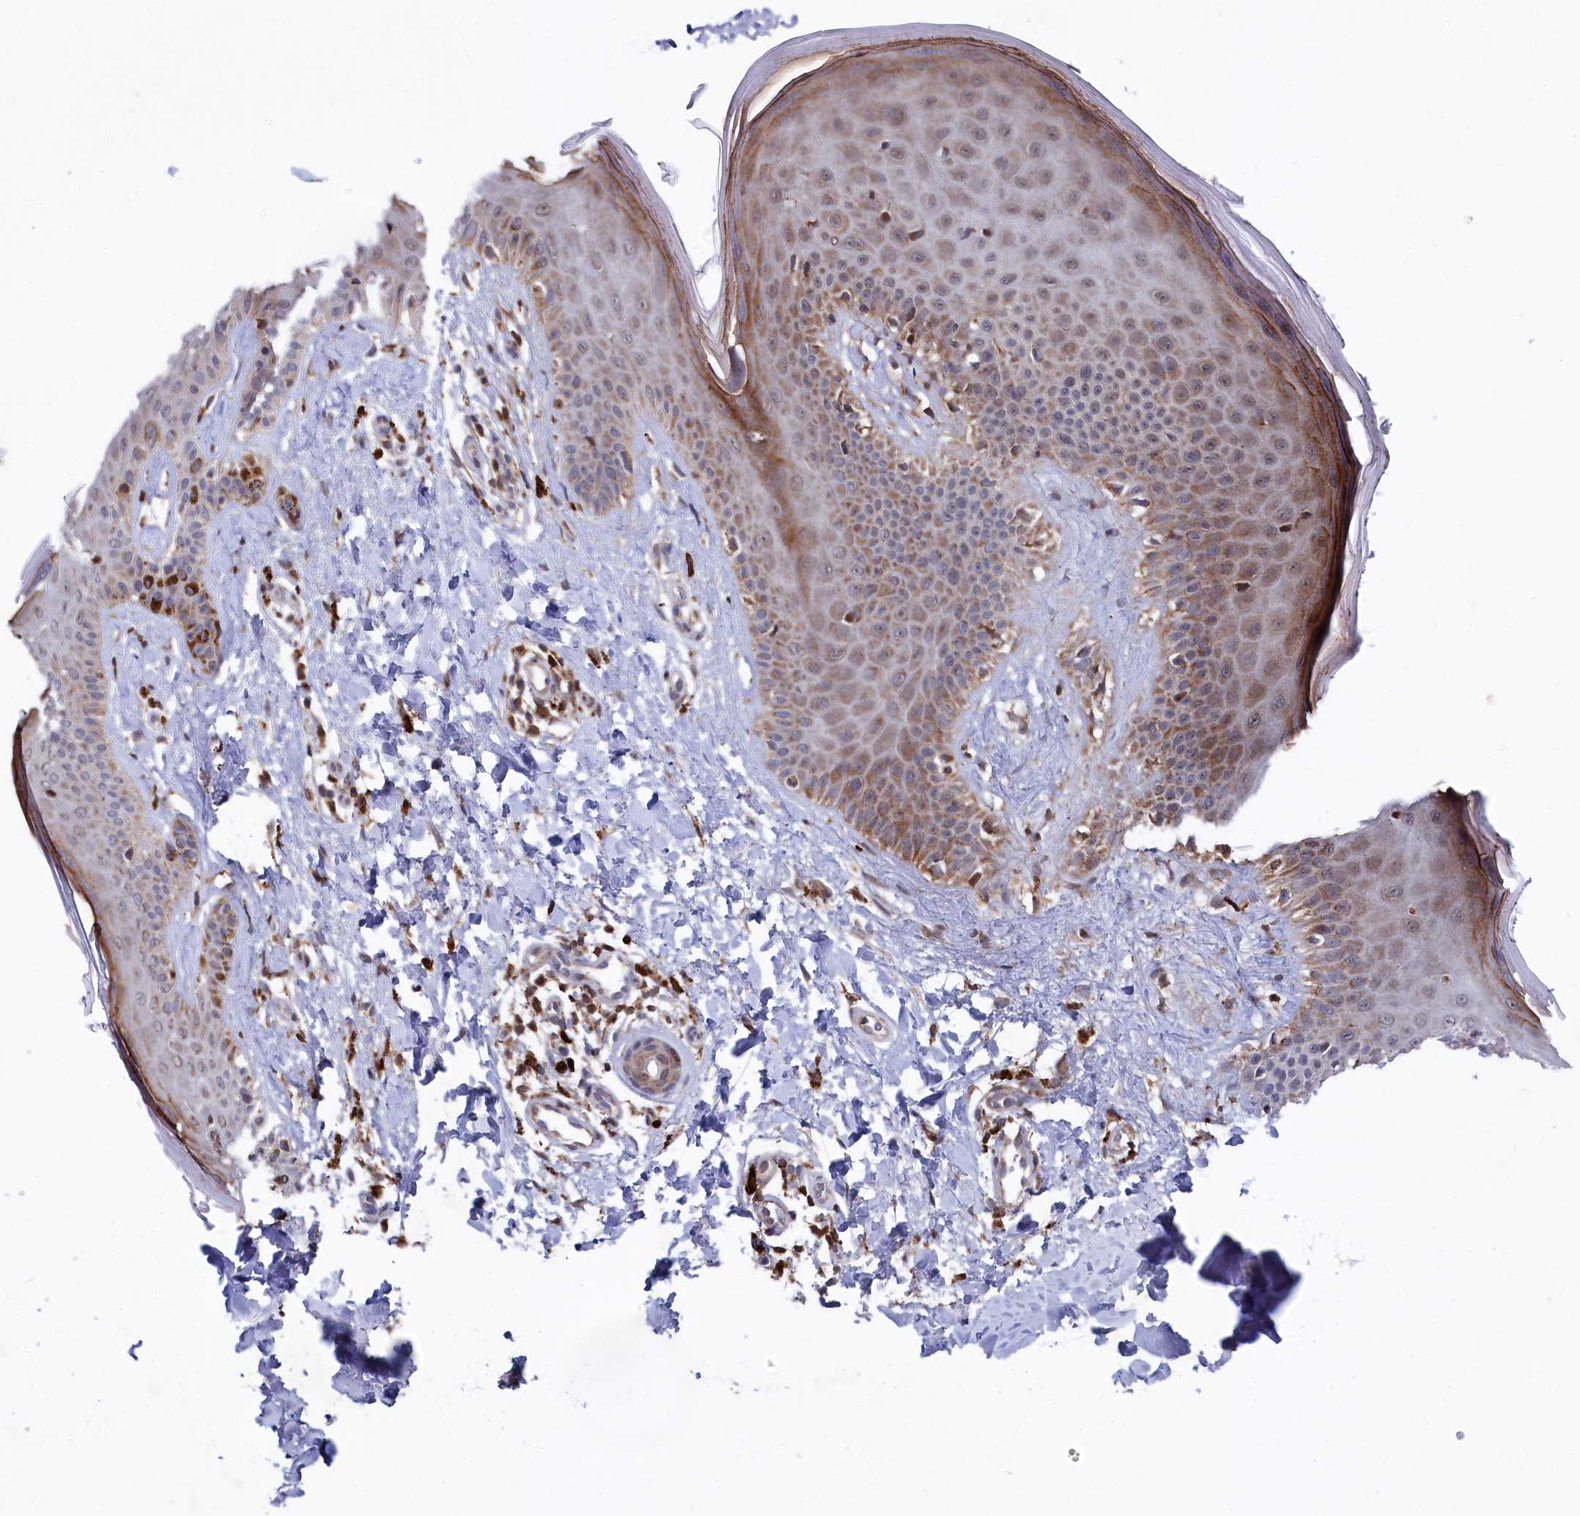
{"staining": {"intensity": "moderate", "quantity": "25%-75%", "location": "cytoplasmic/membranous"}, "tissue": "skin", "cell_type": "Fibroblasts", "image_type": "normal", "snomed": [{"axis": "morphology", "description": "Normal tissue, NOS"}, {"axis": "topography", "description": "Skin"}], "caption": "Immunohistochemistry (DAB (3,3'-diaminobenzidine)) staining of benign human skin exhibits moderate cytoplasmic/membranous protein expression in about 25%-75% of fibroblasts.", "gene": "CHCHD1", "patient": {"sex": "male", "age": 52}}